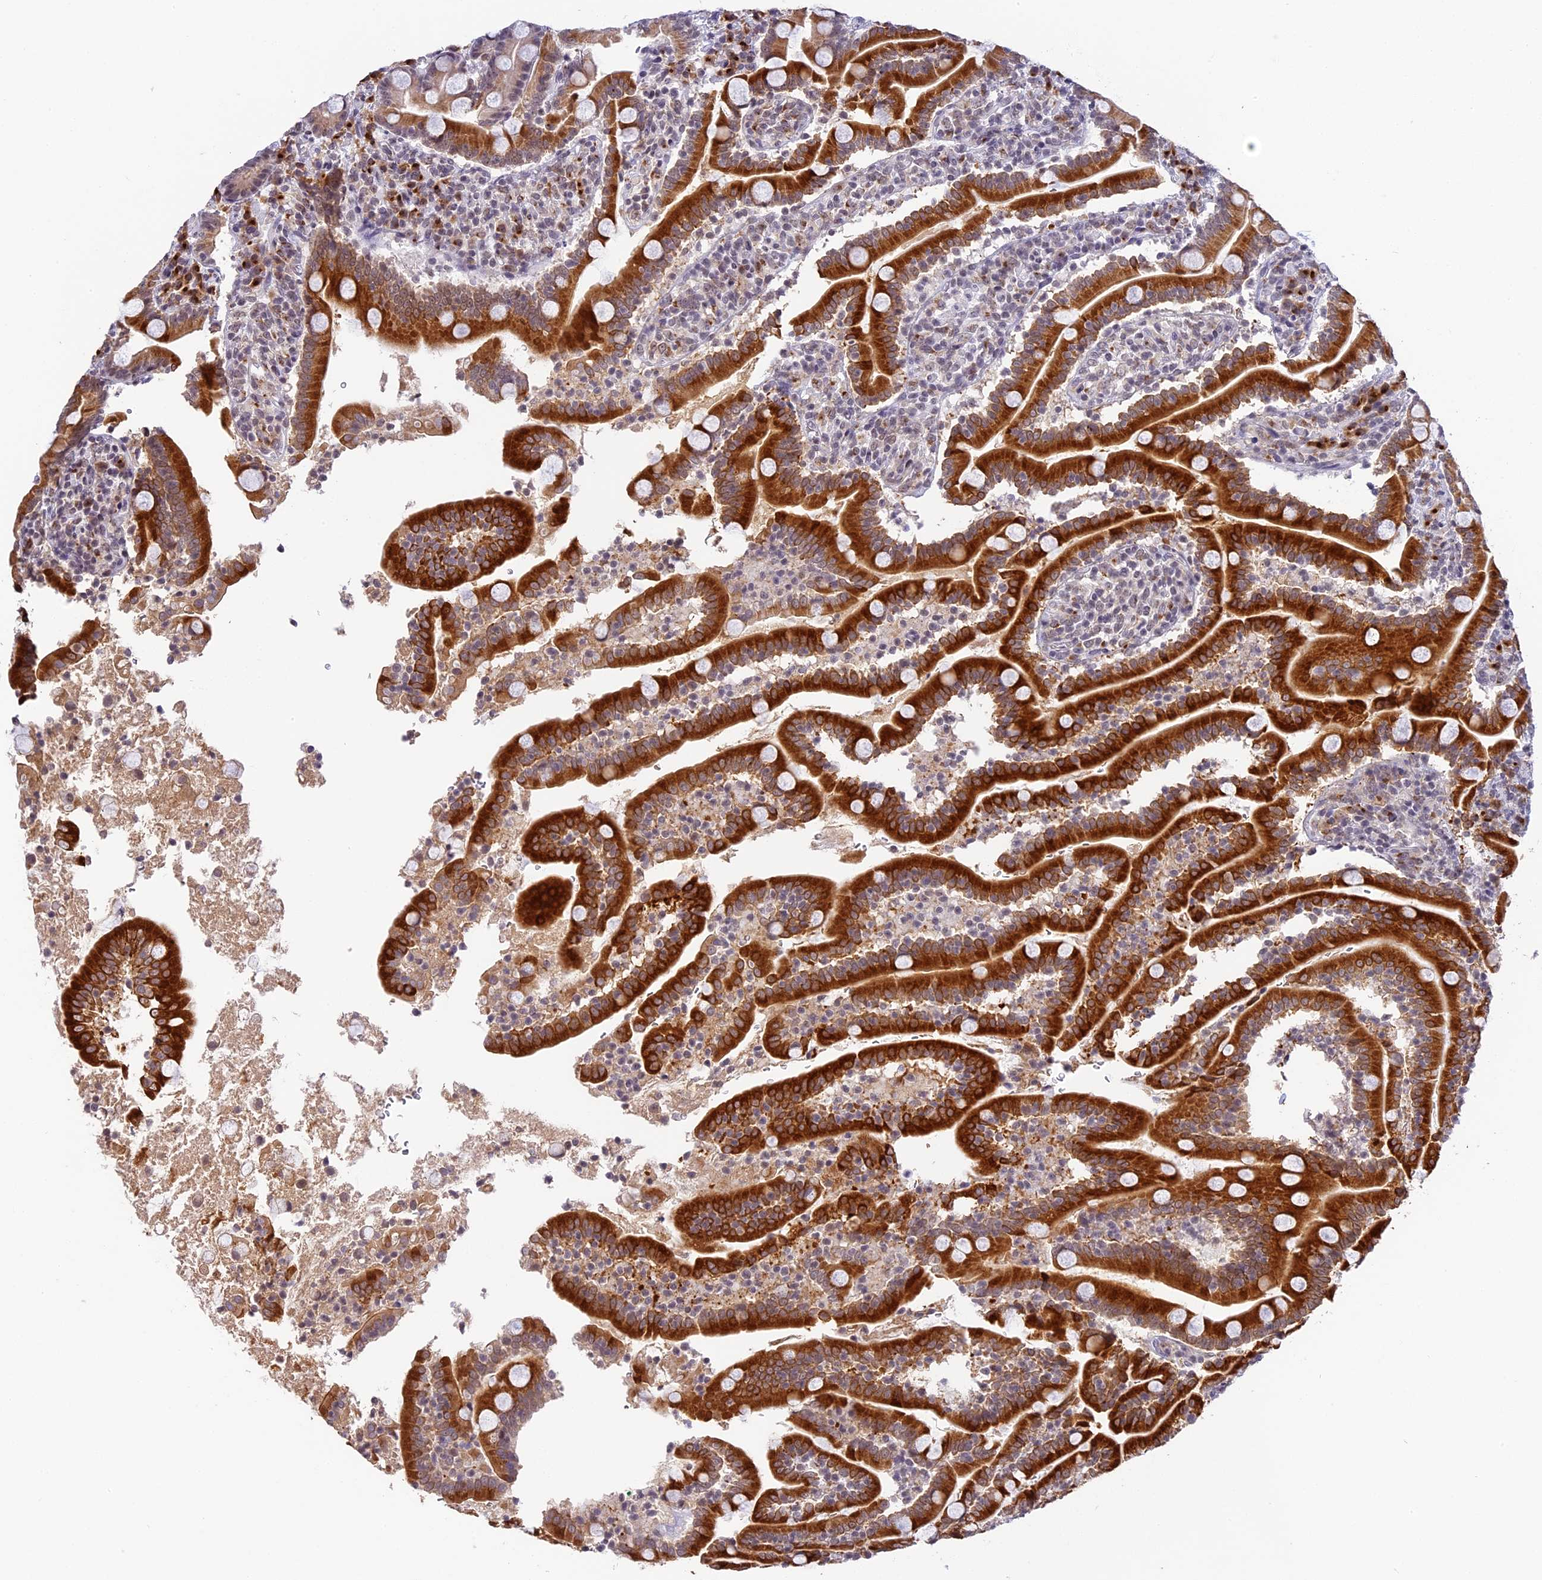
{"staining": {"intensity": "strong", "quantity": ">75%", "location": "cytoplasmic/membranous"}, "tissue": "duodenum", "cell_type": "Glandular cells", "image_type": "normal", "snomed": [{"axis": "morphology", "description": "Normal tissue, NOS"}, {"axis": "topography", "description": "Duodenum"}], "caption": "Duodenum stained with immunohistochemistry (IHC) reveals strong cytoplasmic/membranous positivity in approximately >75% of glandular cells.", "gene": "HEATR5B", "patient": {"sex": "male", "age": 35}}